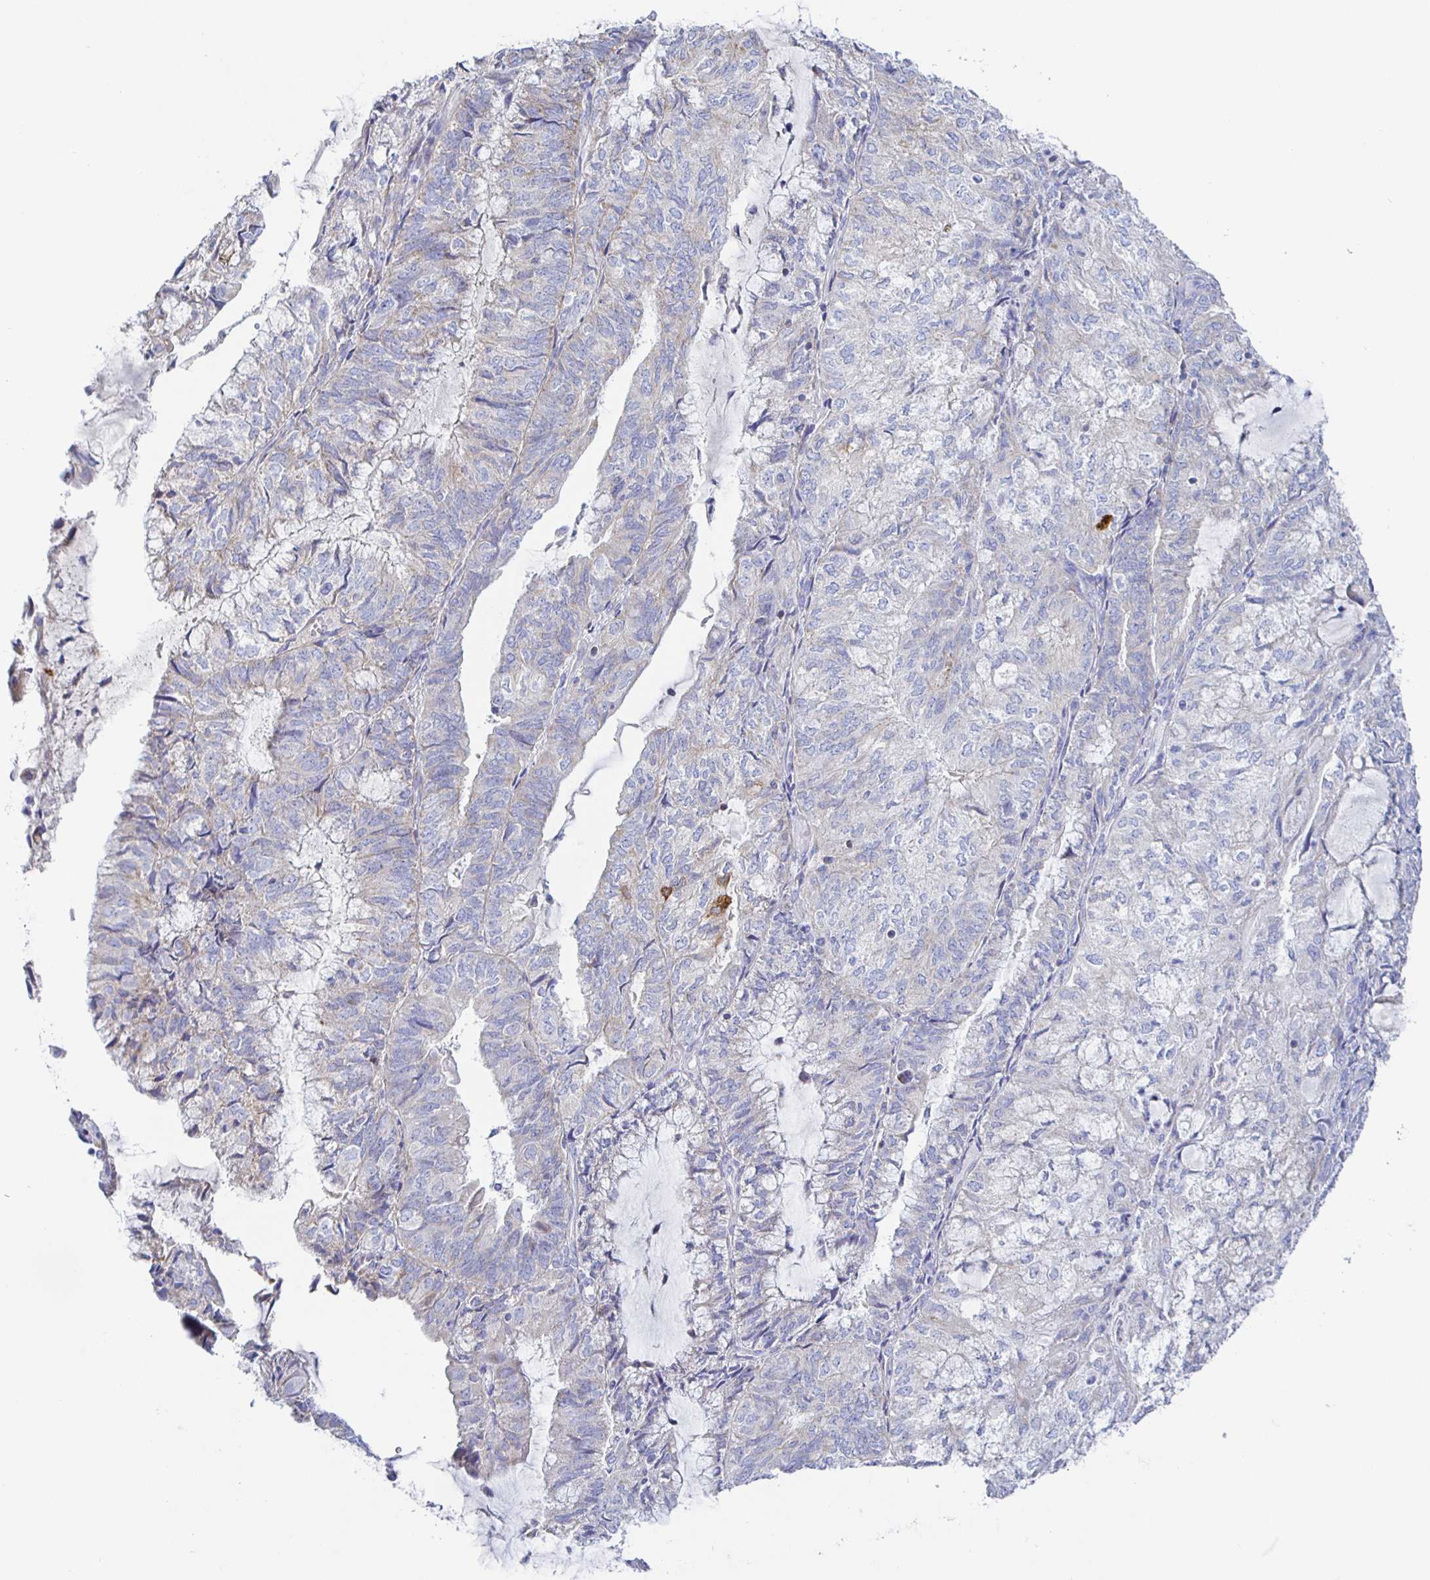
{"staining": {"intensity": "negative", "quantity": "none", "location": "none"}, "tissue": "endometrial cancer", "cell_type": "Tumor cells", "image_type": "cancer", "snomed": [{"axis": "morphology", "description": "Adenocarcinoma, NOS"}, {"axis": "topography", "description": "Endometrium"}], "caption": "IHC image of endometrial adenocarcinoma stained for a protein (brown), which shows no staining in tumor cells. (DAB immunohistochemistry, high magnification).", "gene": "SYNGR4", "patient": {"sex": "female", "age": 81}}